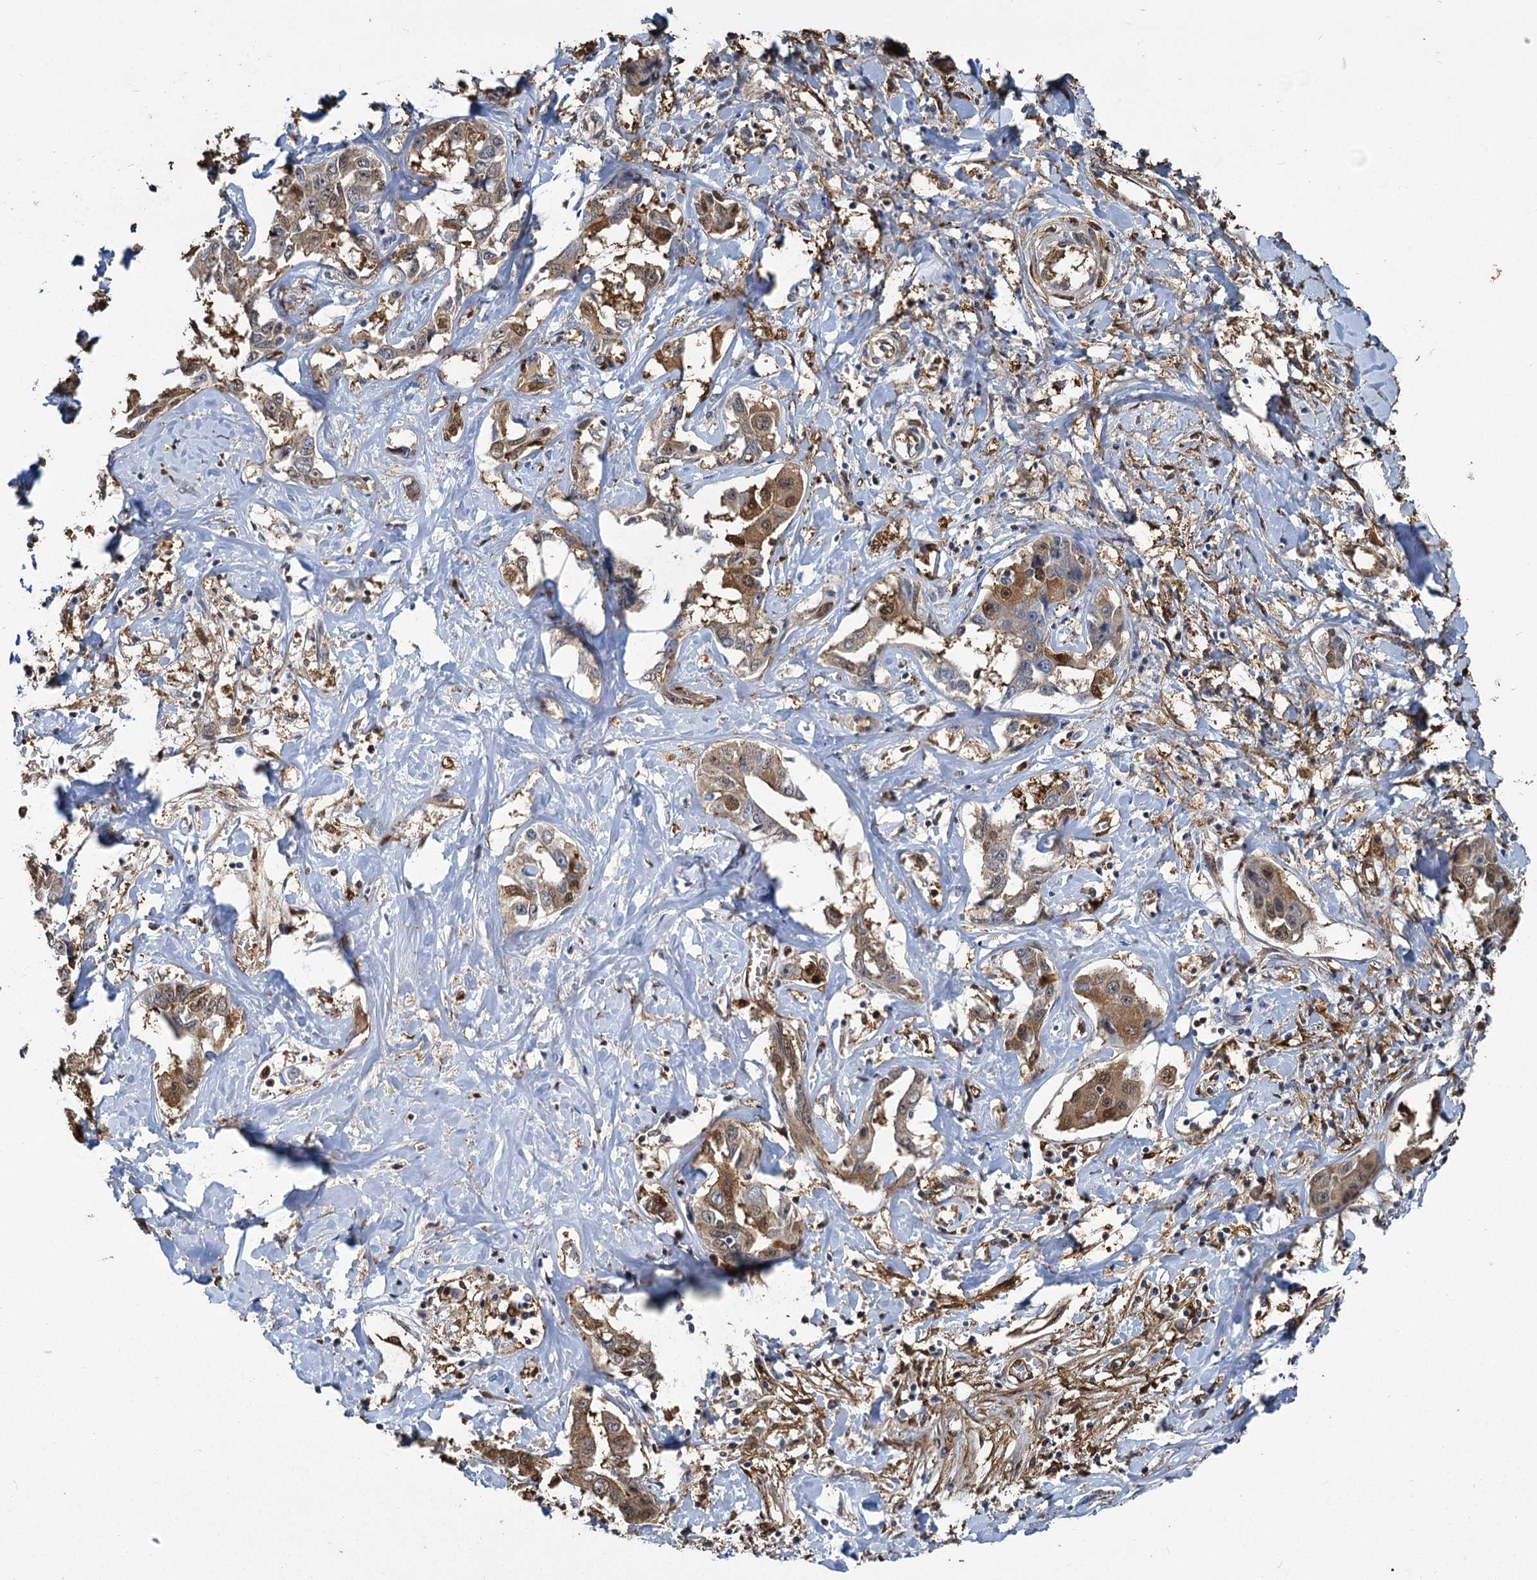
{"staining": {"intensity": "moderate", "quantity": ">75%", "location": "cytoplasmic/membranous,nuclear"}, "tissue": "liver cancer", "cell_type": "Tumor cells", "image_type": "cancer", "snomed": [{"axis": "morphology", "description": "Cholangiocarcinoma"}, {"axis": "topography", "description": "Liver"}], "caption": "Cholangiocarcinoma (liver) stained for a protein reveals moderate cytoplasmic/membranous and nuclear positivity in tumor cells.", "gene": "S100A6", "patient": {"sex": "male", "age": 59}}